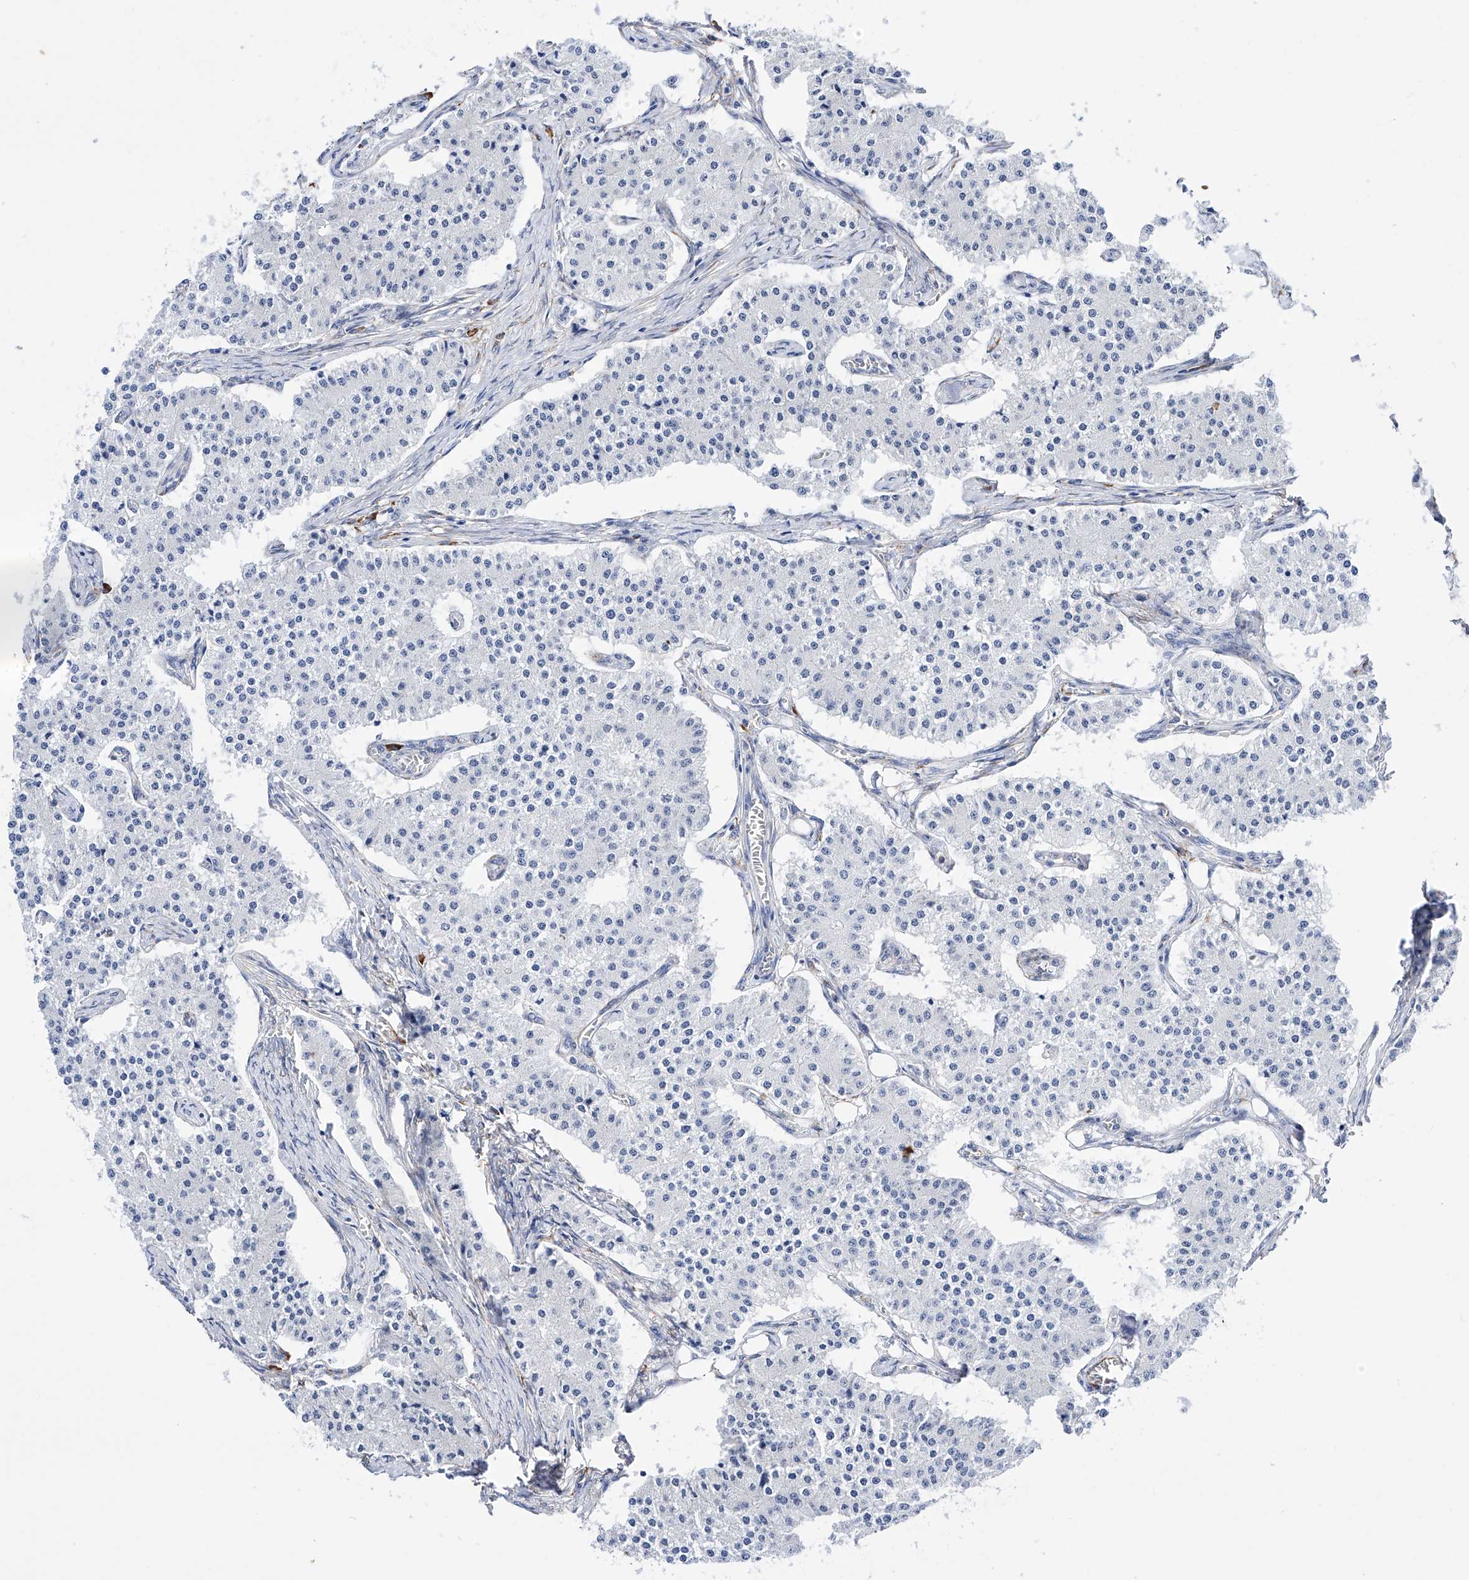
{"staining": {"intensity": "negative", "quantity": "none", "location": "none"}, "tissue": "carcinoid", "cell_type": "Tumor cells", "image_type": "cancer", "snomed": [{"axis": "morphology", "description": "Carcinoid, malignant, NOS"}, {"axis": "topography", "description": "Colon"}], "caption": "A high-resolution histopathology image shows immunohistochemistry (IHC) staining of carcinoid, which reveals no significant expression in tumor cells.", "gene": "PDIA5", "patient": {"sex": "female", "age": 52}}